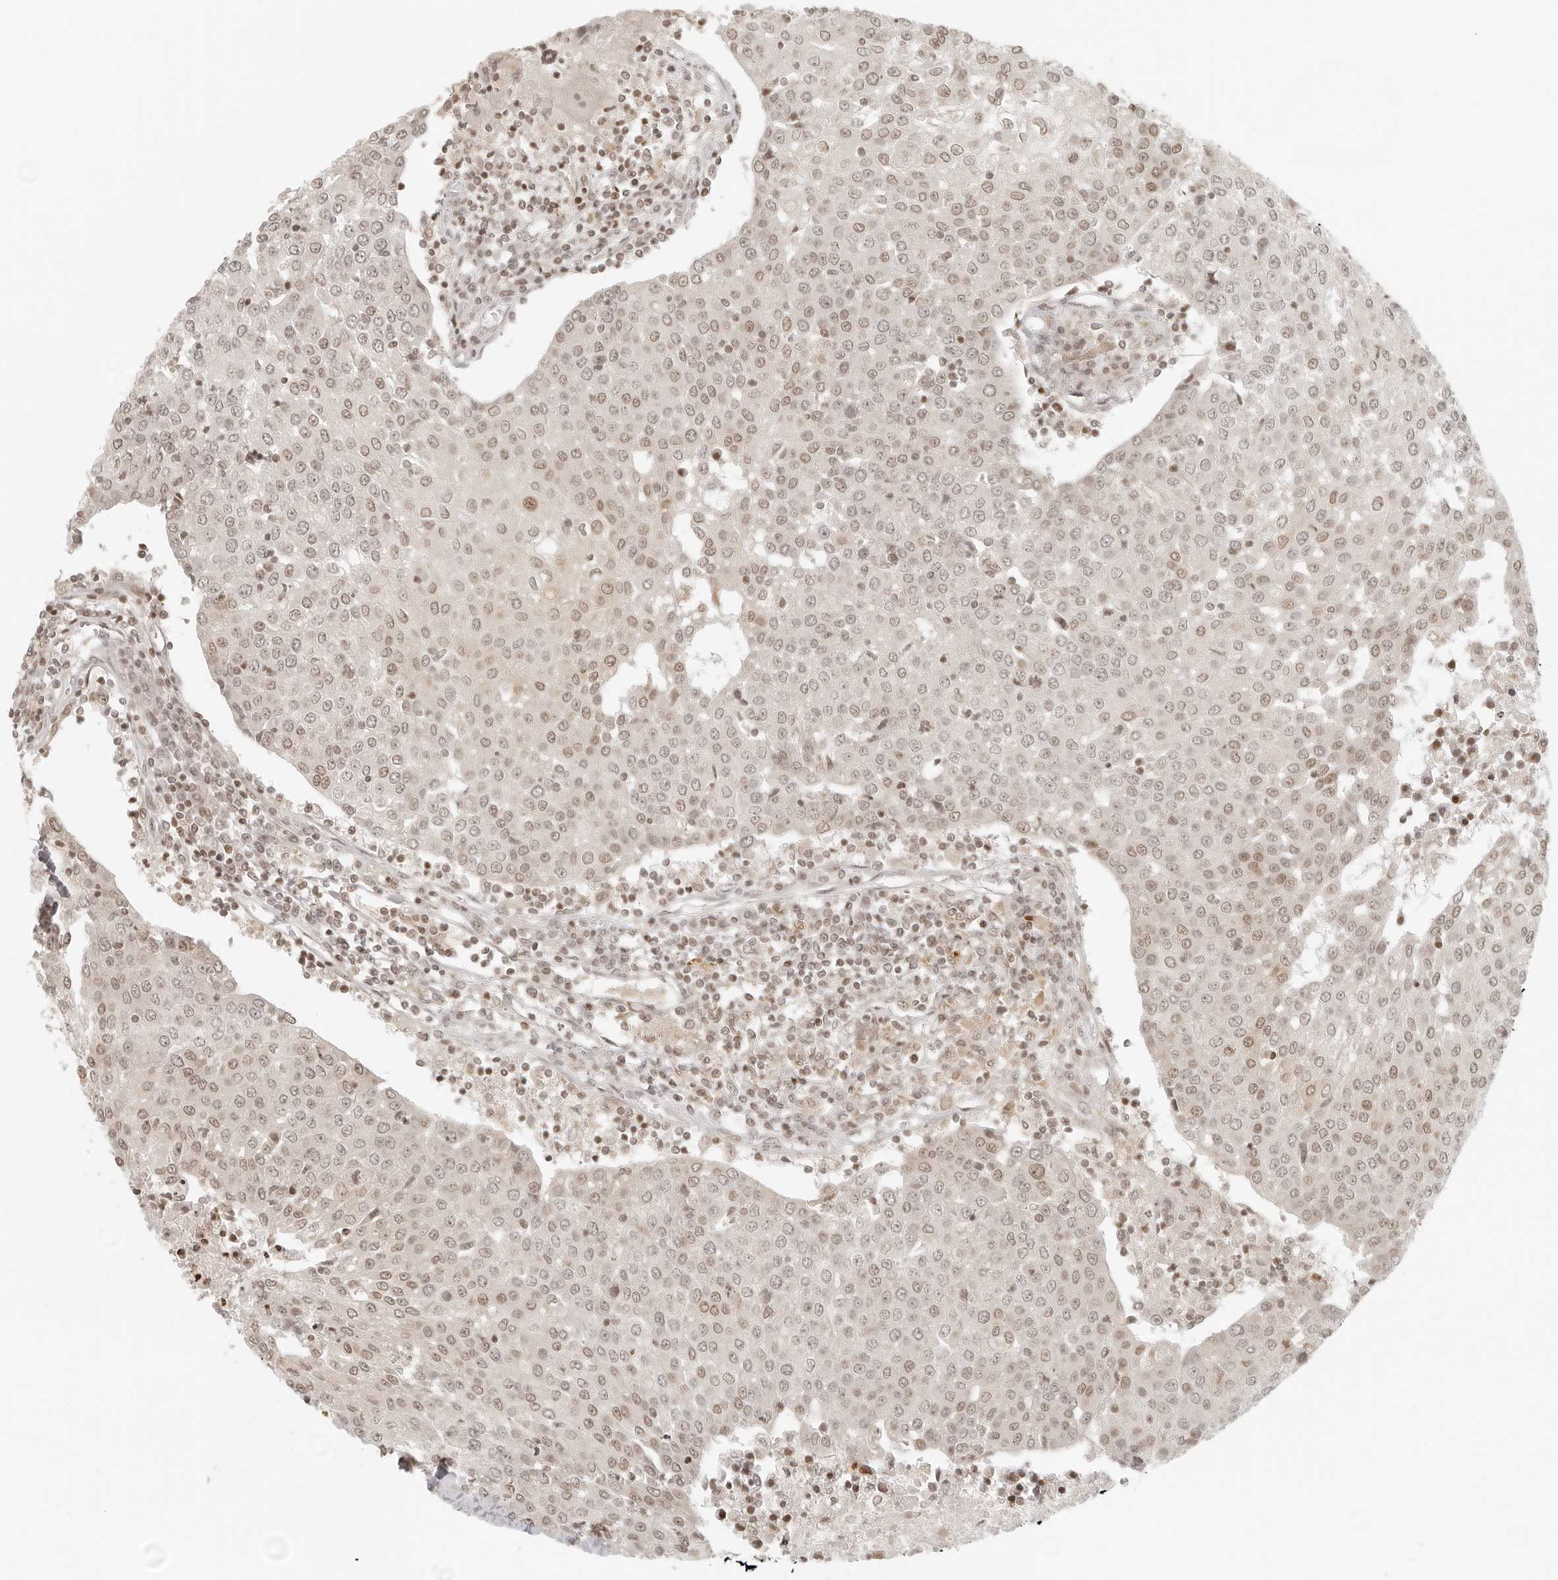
{"staining": {"intensity": "weak", "quantity": ">75%", "location": "nuclear"}, "tissue": "urothelial cancer", "cell_type": "Tumor cells", "image_type": "cancer", "snomed": [{"axis": "morphology", "description": "Urothelial carcinoma, High grade"}, {"axis": "topography", "description": "Urinary bladder"}], "caption": "A high-resolution image shows immunohistochemistry staining of urothelial cancer, which shows weak nuclear staining in about >75% of tumor cells. The staining is performed using DAB (3,3'-diaminobenzidine) brown chromogen to label protein expression. The nuclei are counter-stained blue using hematoxylin.", "gene": "ZNF407", "patient": {"sex": "female", "age": 85}}